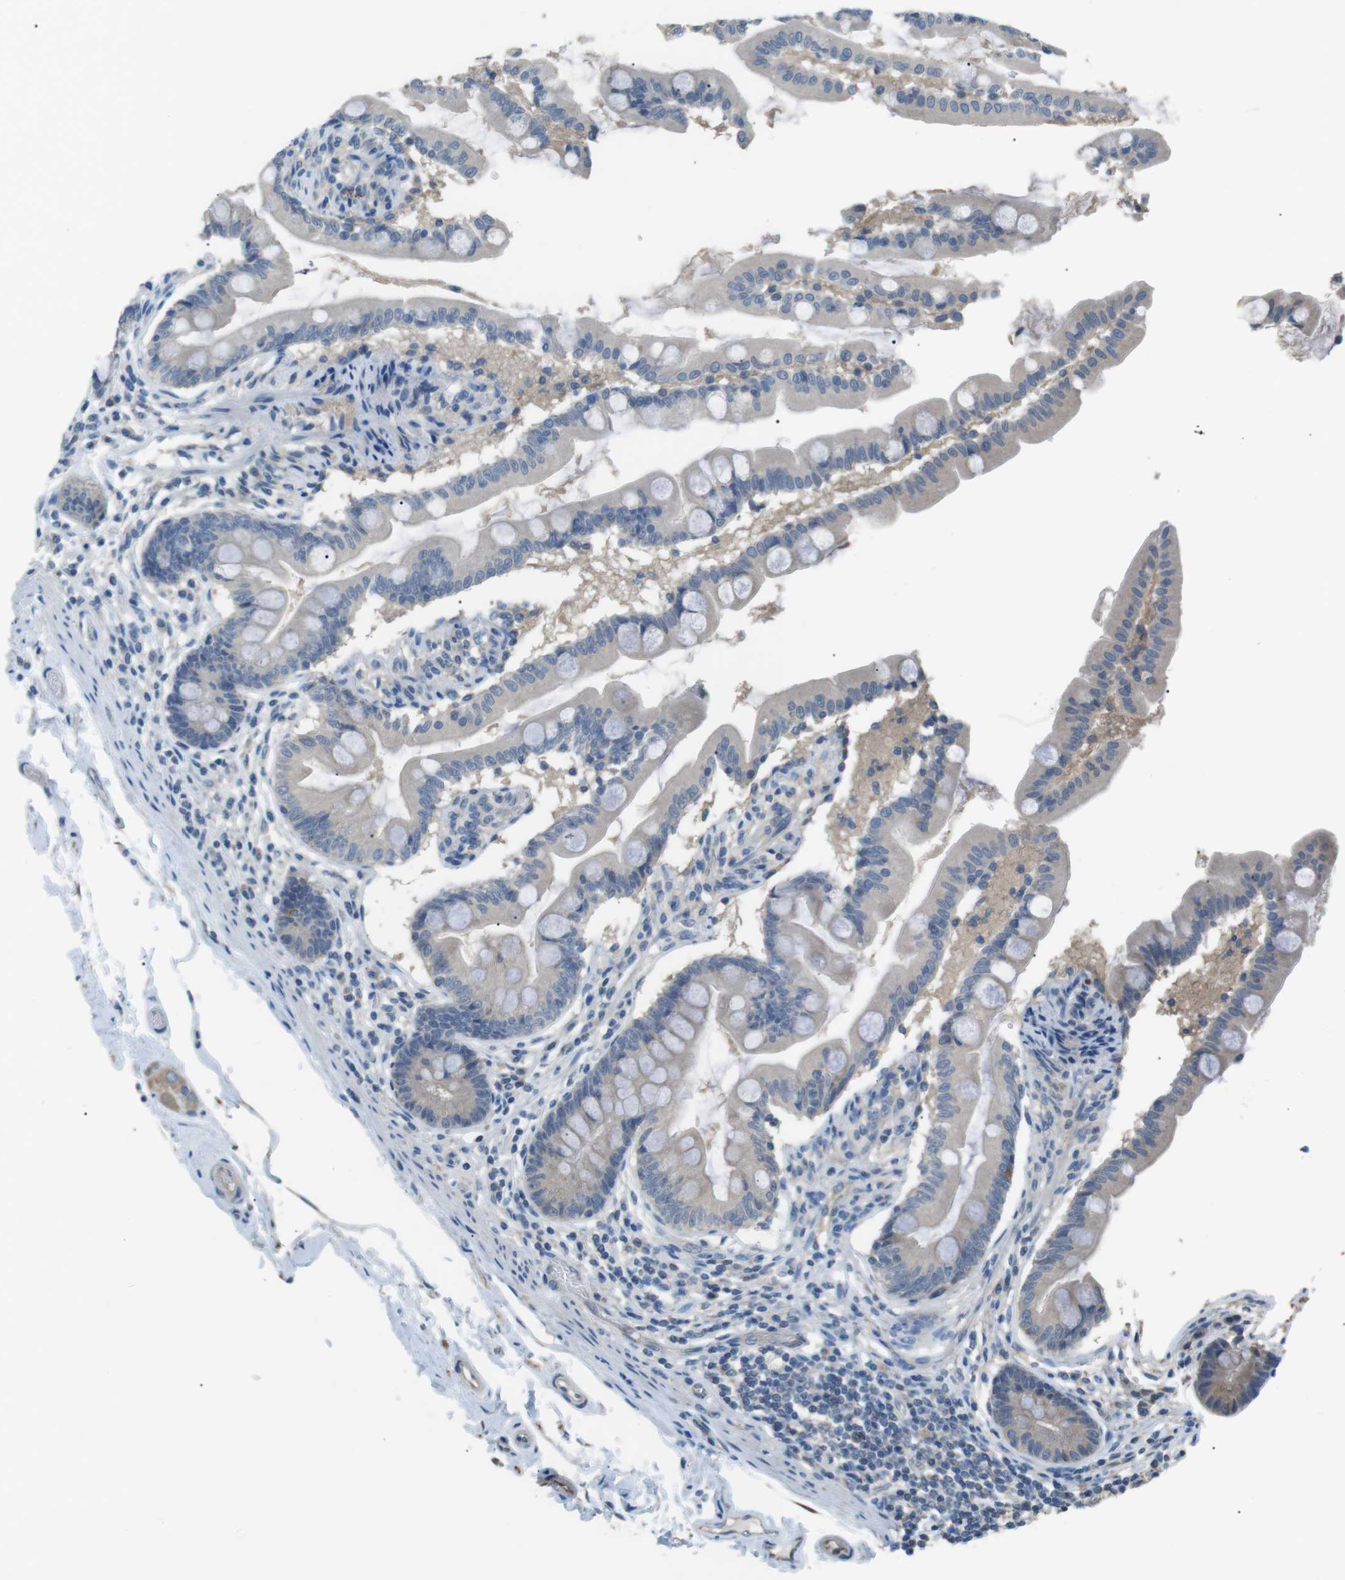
{"staining": {"intensity": "moderate", "quantity": "25%-75%", "location": "cytoplasmic/membranous"}, "tissue": "small intestine", "cell_type": "Glandular cells", "image_type": "normal", "snomed": [{"axis": "morphology", "description": "Normal tissue, NOS"}, {"axis": "topography", "description": "Small intestine"}], "caption": "DAB (3,3'-diaminobenzidine) immunohistochemical staining of benign human small intestine exhibits moderate cytoplasmic/membranous protein expression in approximately 25%-75% of glandular cells.", "gene": "CDH26", "patient": {"sex": "female", "age": 56}}